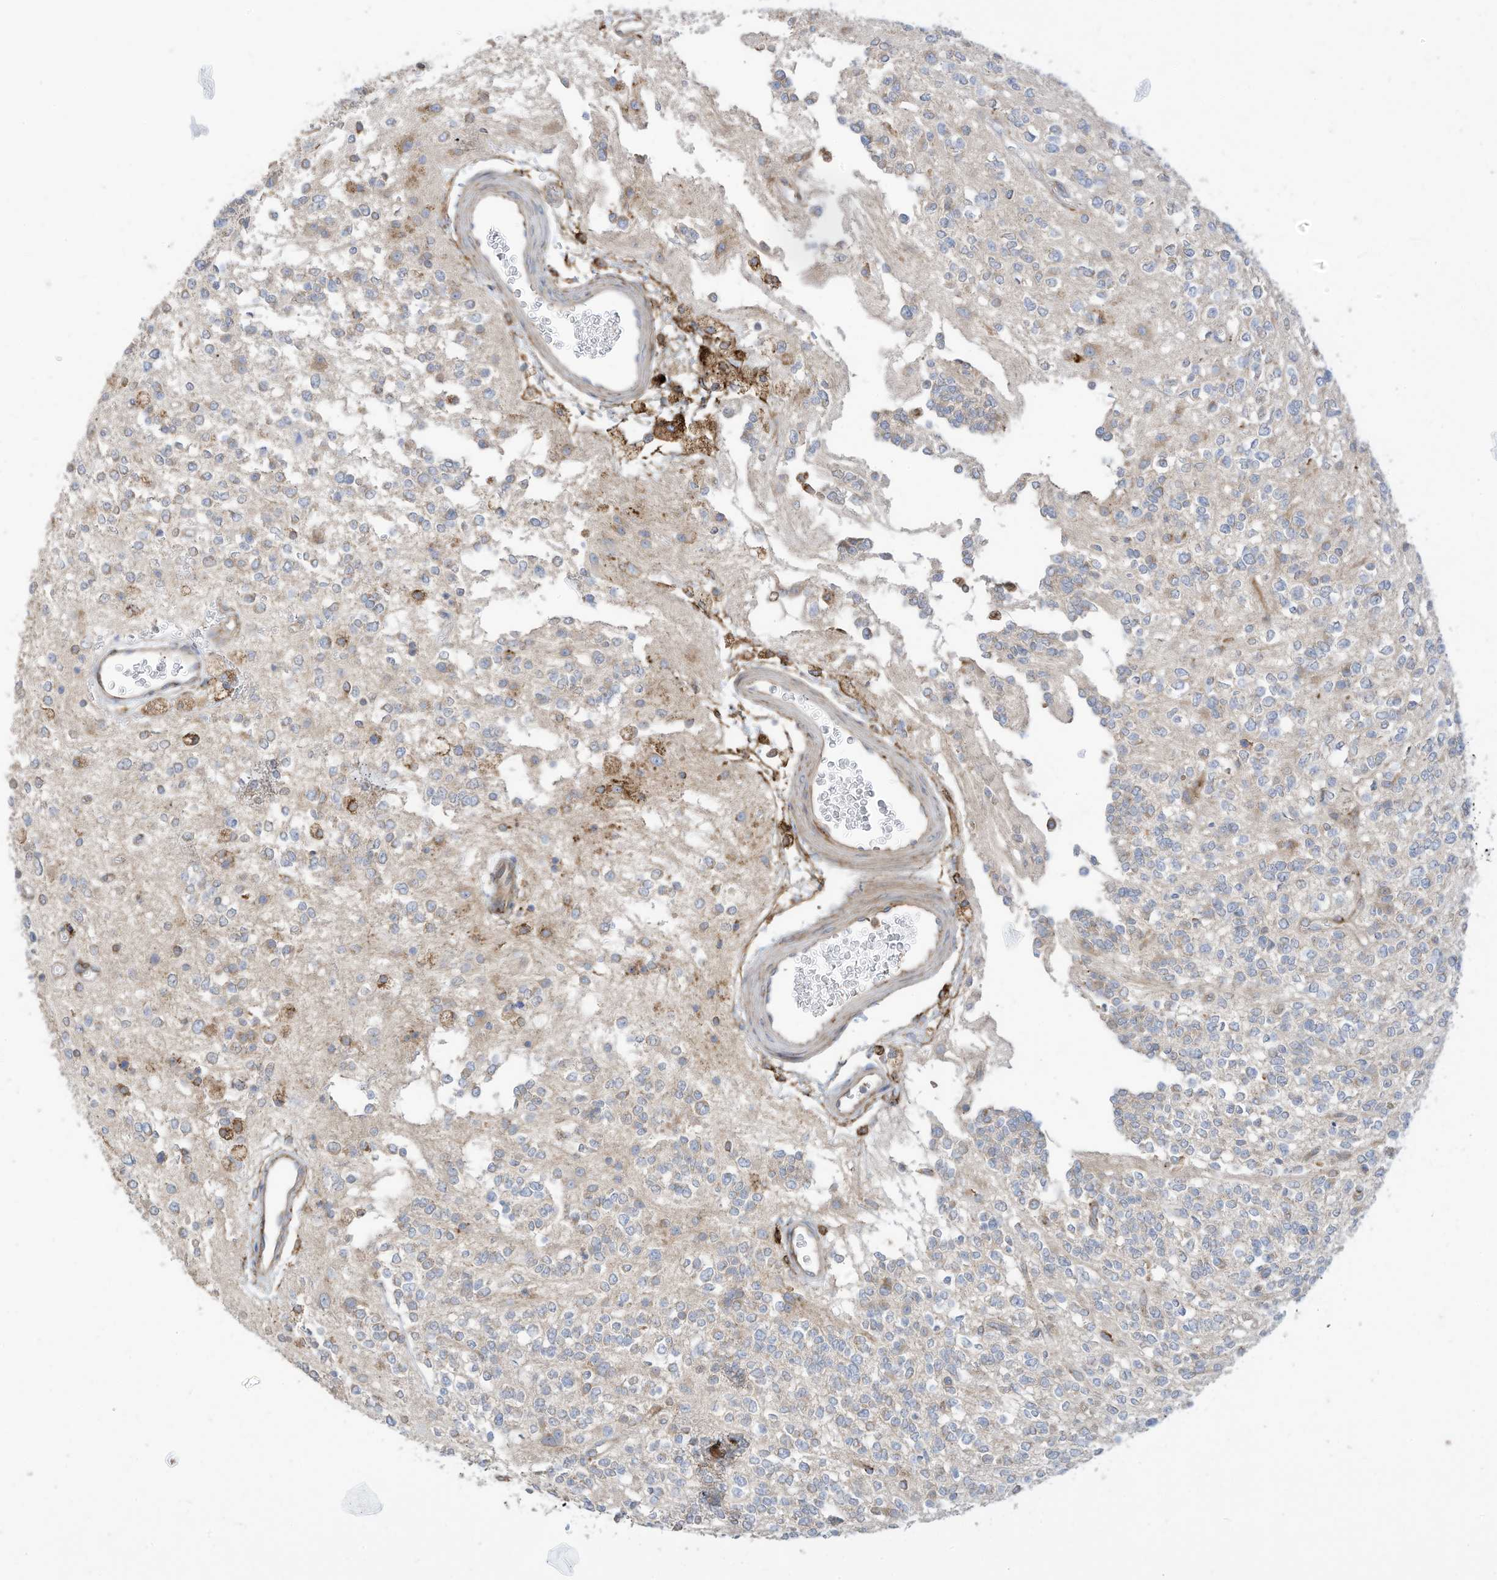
{"staining": {"intensity": "negative", "quantity": "none", "location": "none"}, "tissue": "glioma", "cell_type": "Tumor cells", "image_type": "cancer", "snomed": [{"axis": "morphology", "description": "Glioma, malignant, High grade"}, {"axis": "topography", "description": "Brain"}], "caption": "High power microscopy image of an immunohistochemistry (IHC) micrograph of glioma, revealing no significant staining in tumor cells.", "gene": "TRNAU1AP", "patient": {"sex": "male", "age": 34}}